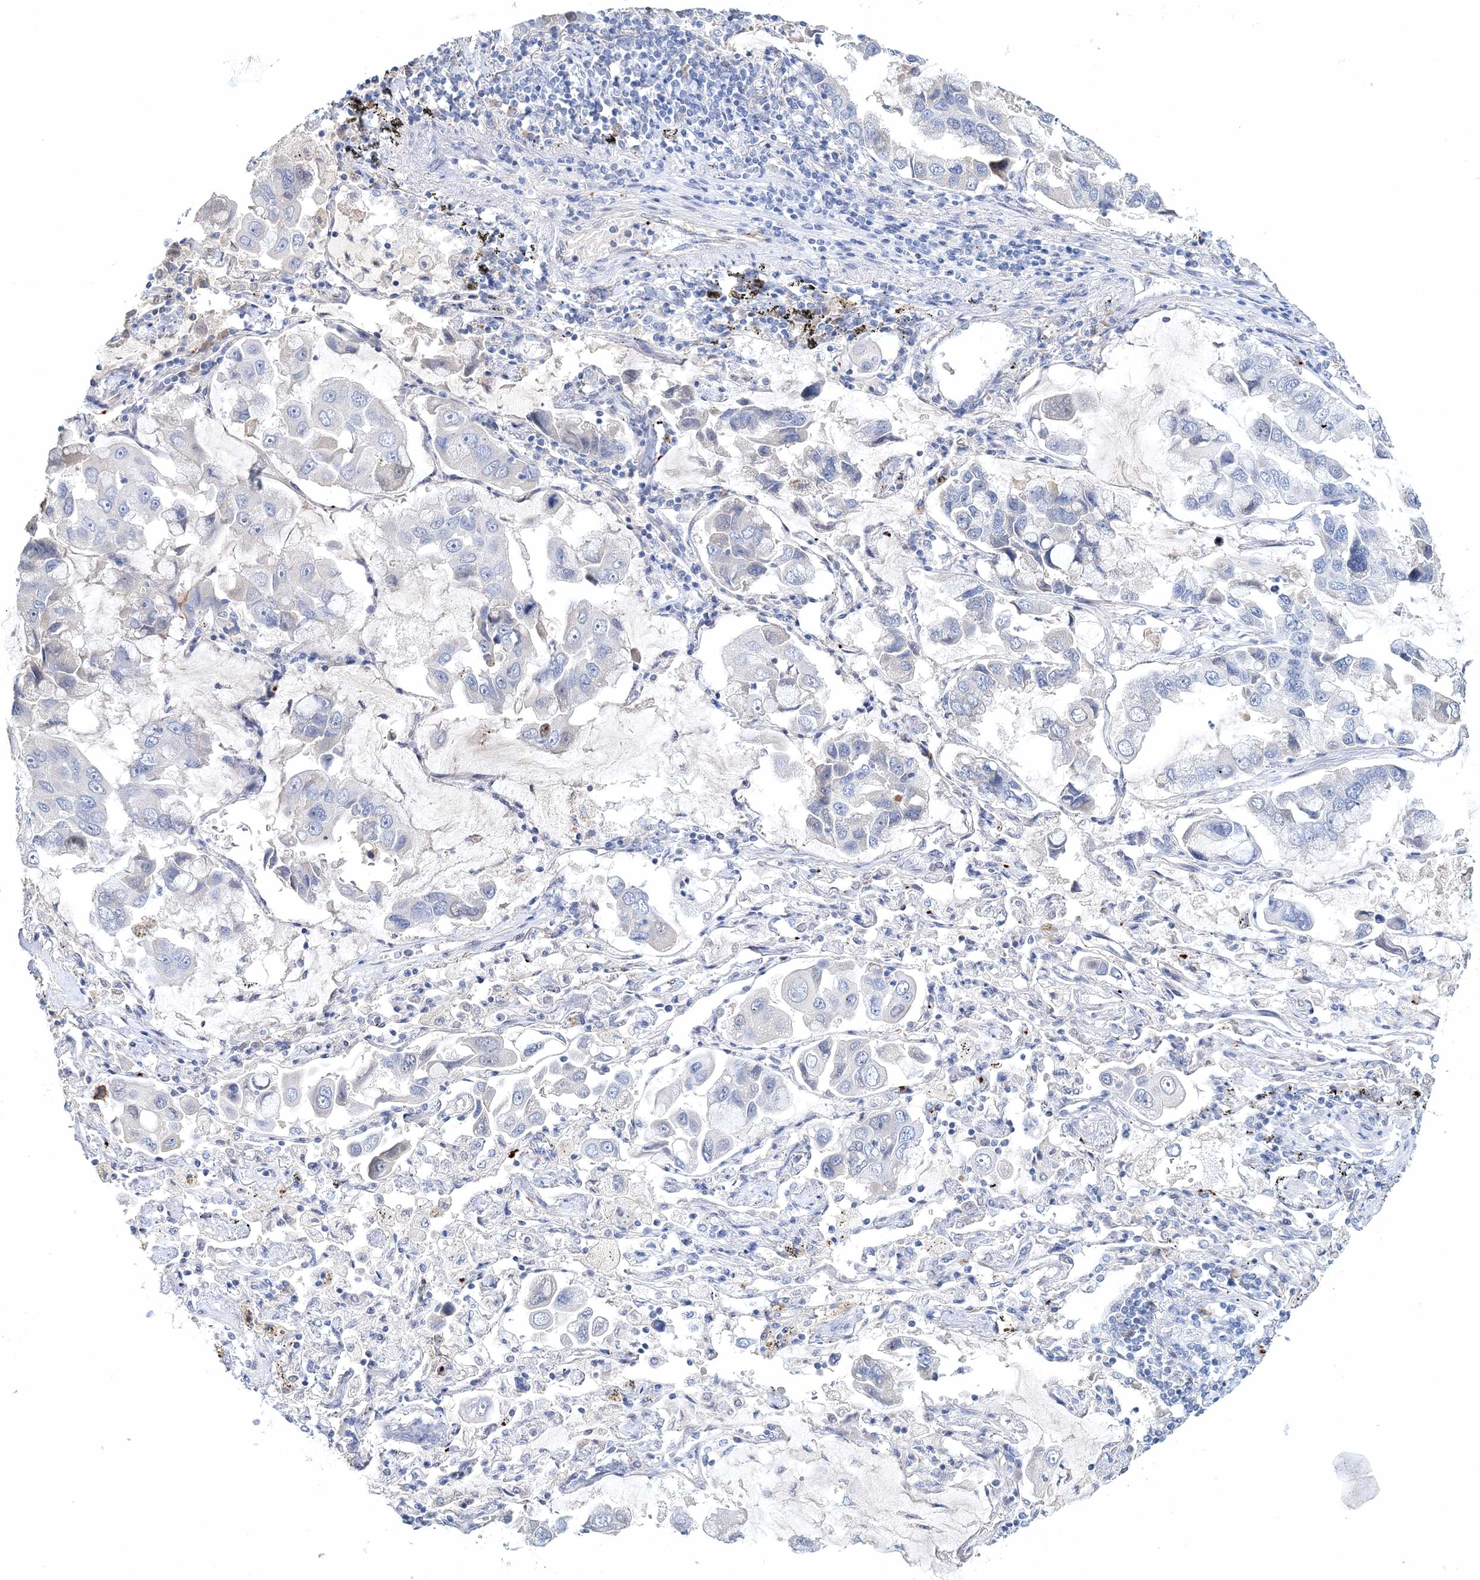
{"staining": {"intensity": "negative", "quantity": "none", "location": "none"}, "tissue": "lung cancer", "cell_type": "Tumor cells", "image_type": "cancer", "snomed": [{"axis": "morphology", "description": "Adenocarcinoma, NOS"}, {"axis": "topography", "description": "Lung"}], "caption": "Human lung adenocarcinoma stained for a protein using IHC displays no expression in tumor cells.", "gene": "MYOZ2", "patient": {"sex": "male", "age": 64}}